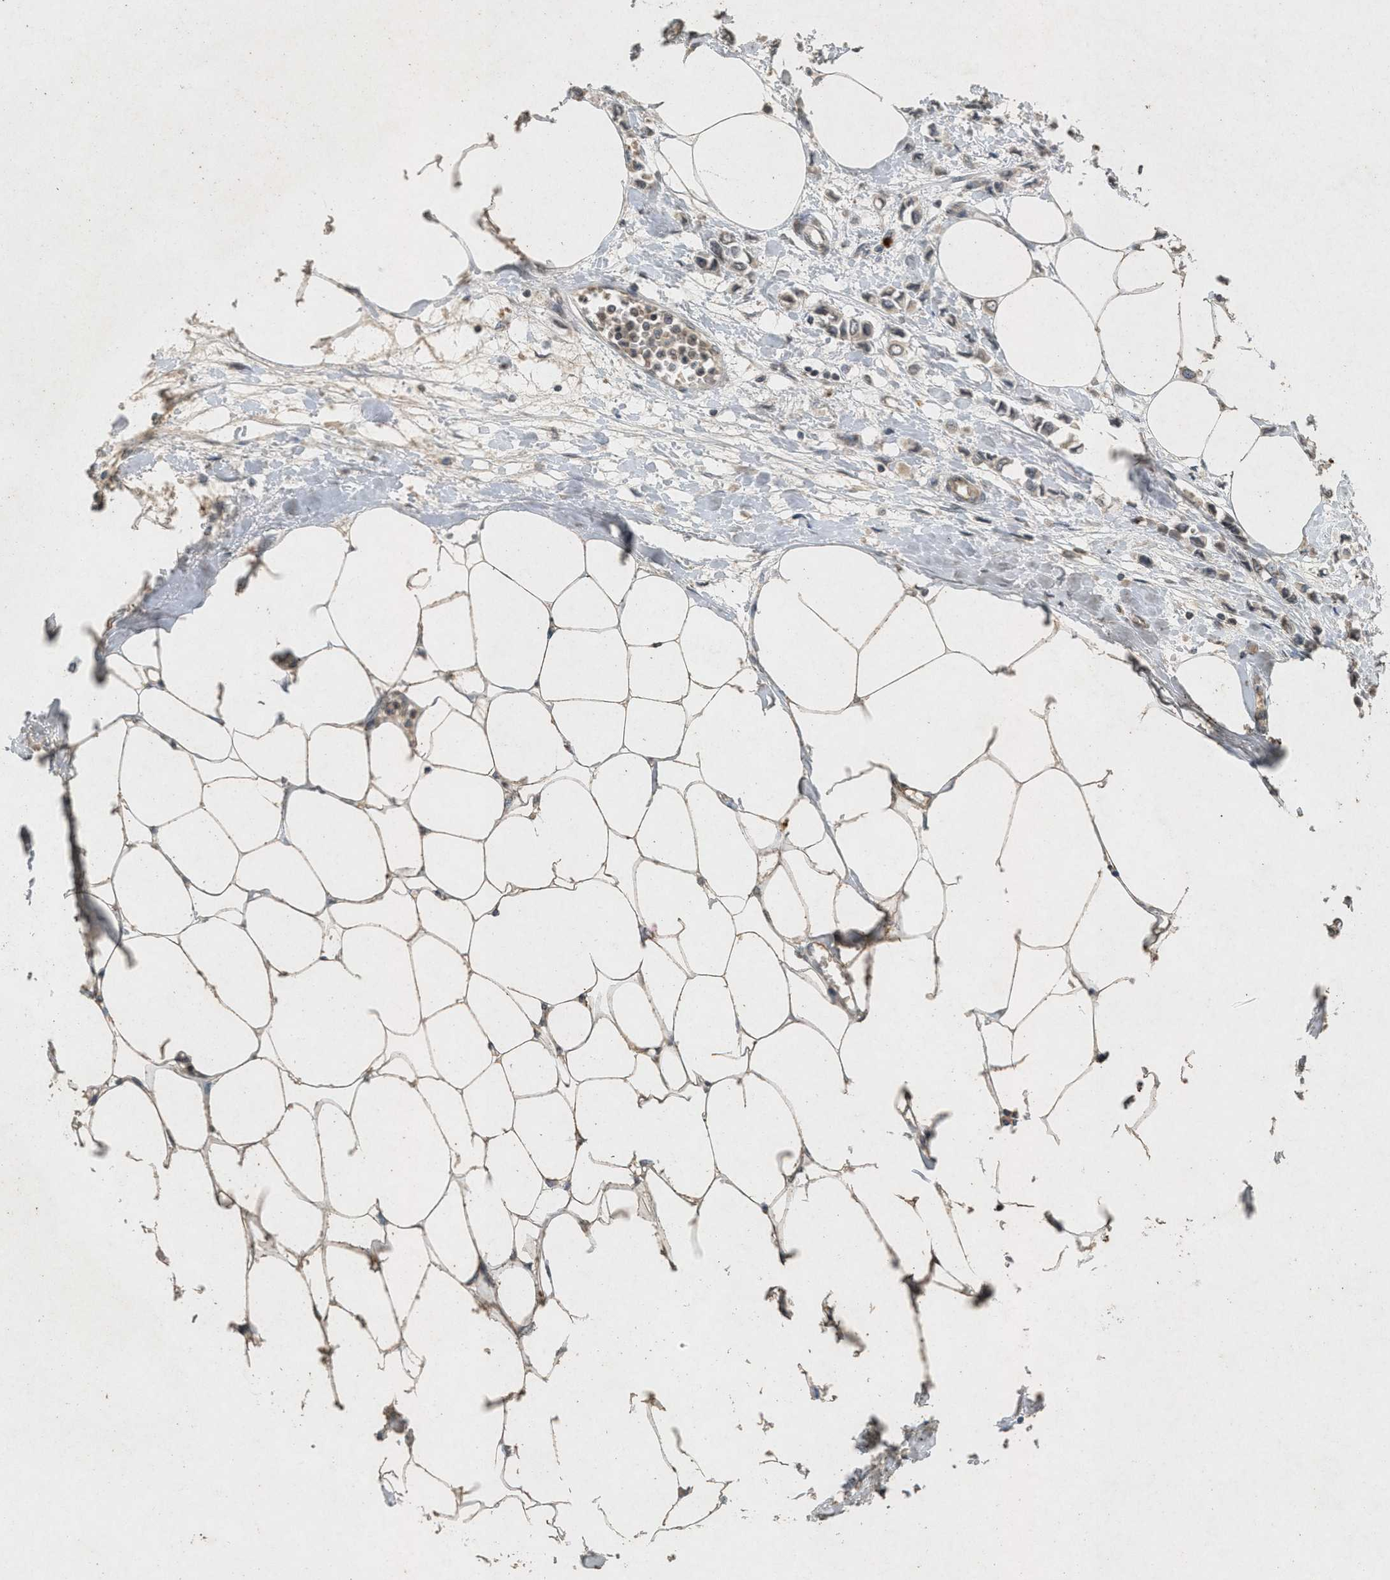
{"staining": {"intensity": "weak", "quantity": "25%-75%", "location": "cytoplasmic/membranous"}, "tissue": "breast cancer", "cell_type": "Tumor cells", "image_type": "cancer", "snomed": [{"axis": "morphology", "description": "Lobular carcinoma"}, {"axis": "topography", "description": "Breast"}], "caption": "Breast cancer tissue demonstrates weak cytoplasmic/membranous expression in approximately 25%-75% of tumor cells", "gene": "ABHD6", "patient": {"sex": "female", "age": 51}}